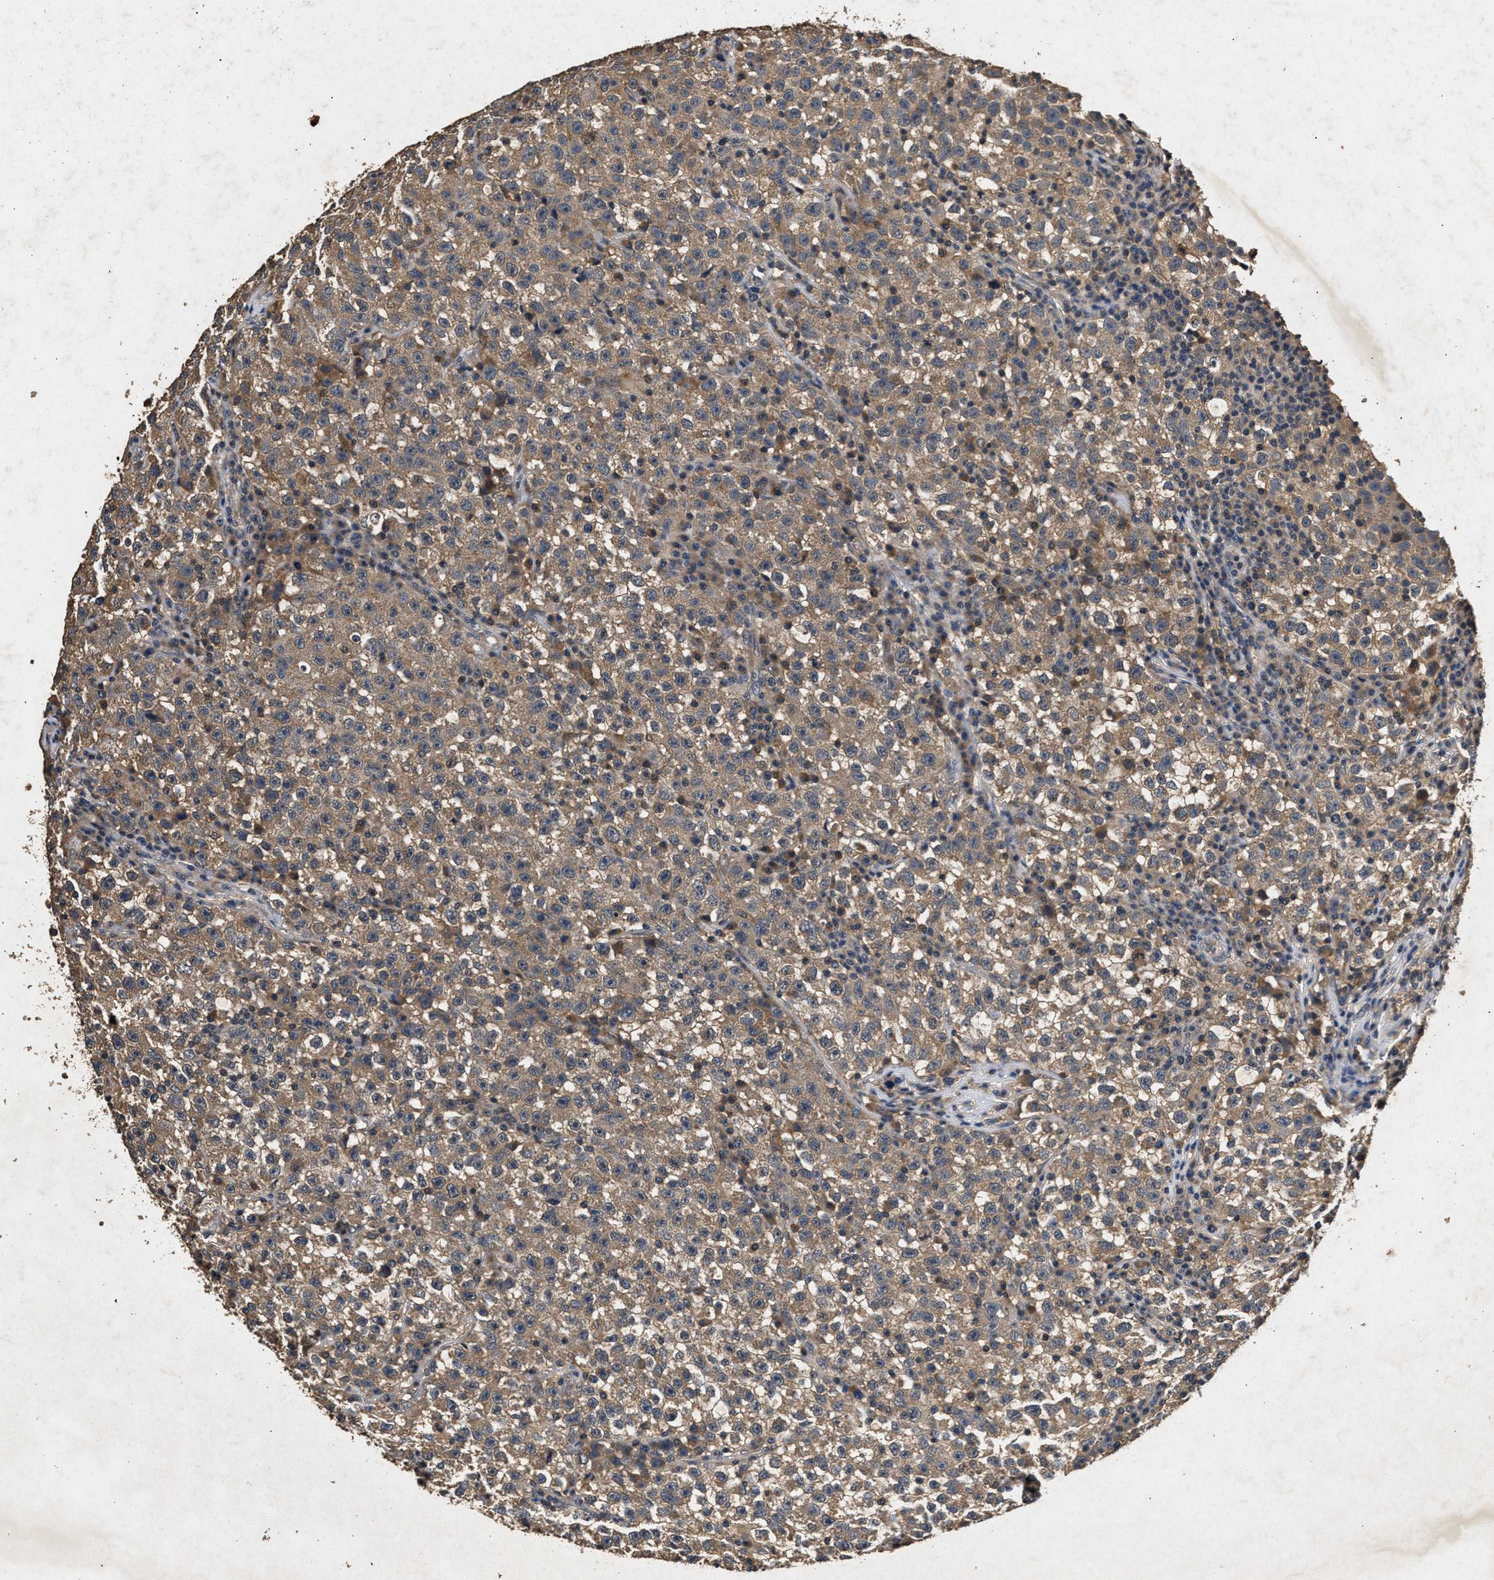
{"staining": {"intensity": "moderate", "quantity": ">75%", "location": "cytoplasmic/membranous"}, "tissue": "testis cancer", "cell_type": "Tumor cells", "image_type": "cancer", "snomed": [{"axis": "morphology", "description": "Seminoma, NOS"}, {"axis": "topography", "description": "Testis"}], "caption": "This histopathology image displays seminoma (testis) stained with IHC to label a protein in brown. The cytoplasmic/membranous of tumor cells show moderate positivity for the protein. Nuclei are counter-stained blue.", "gene": "PPP1CC", "patient": {"sex": "male", "age": 22}}